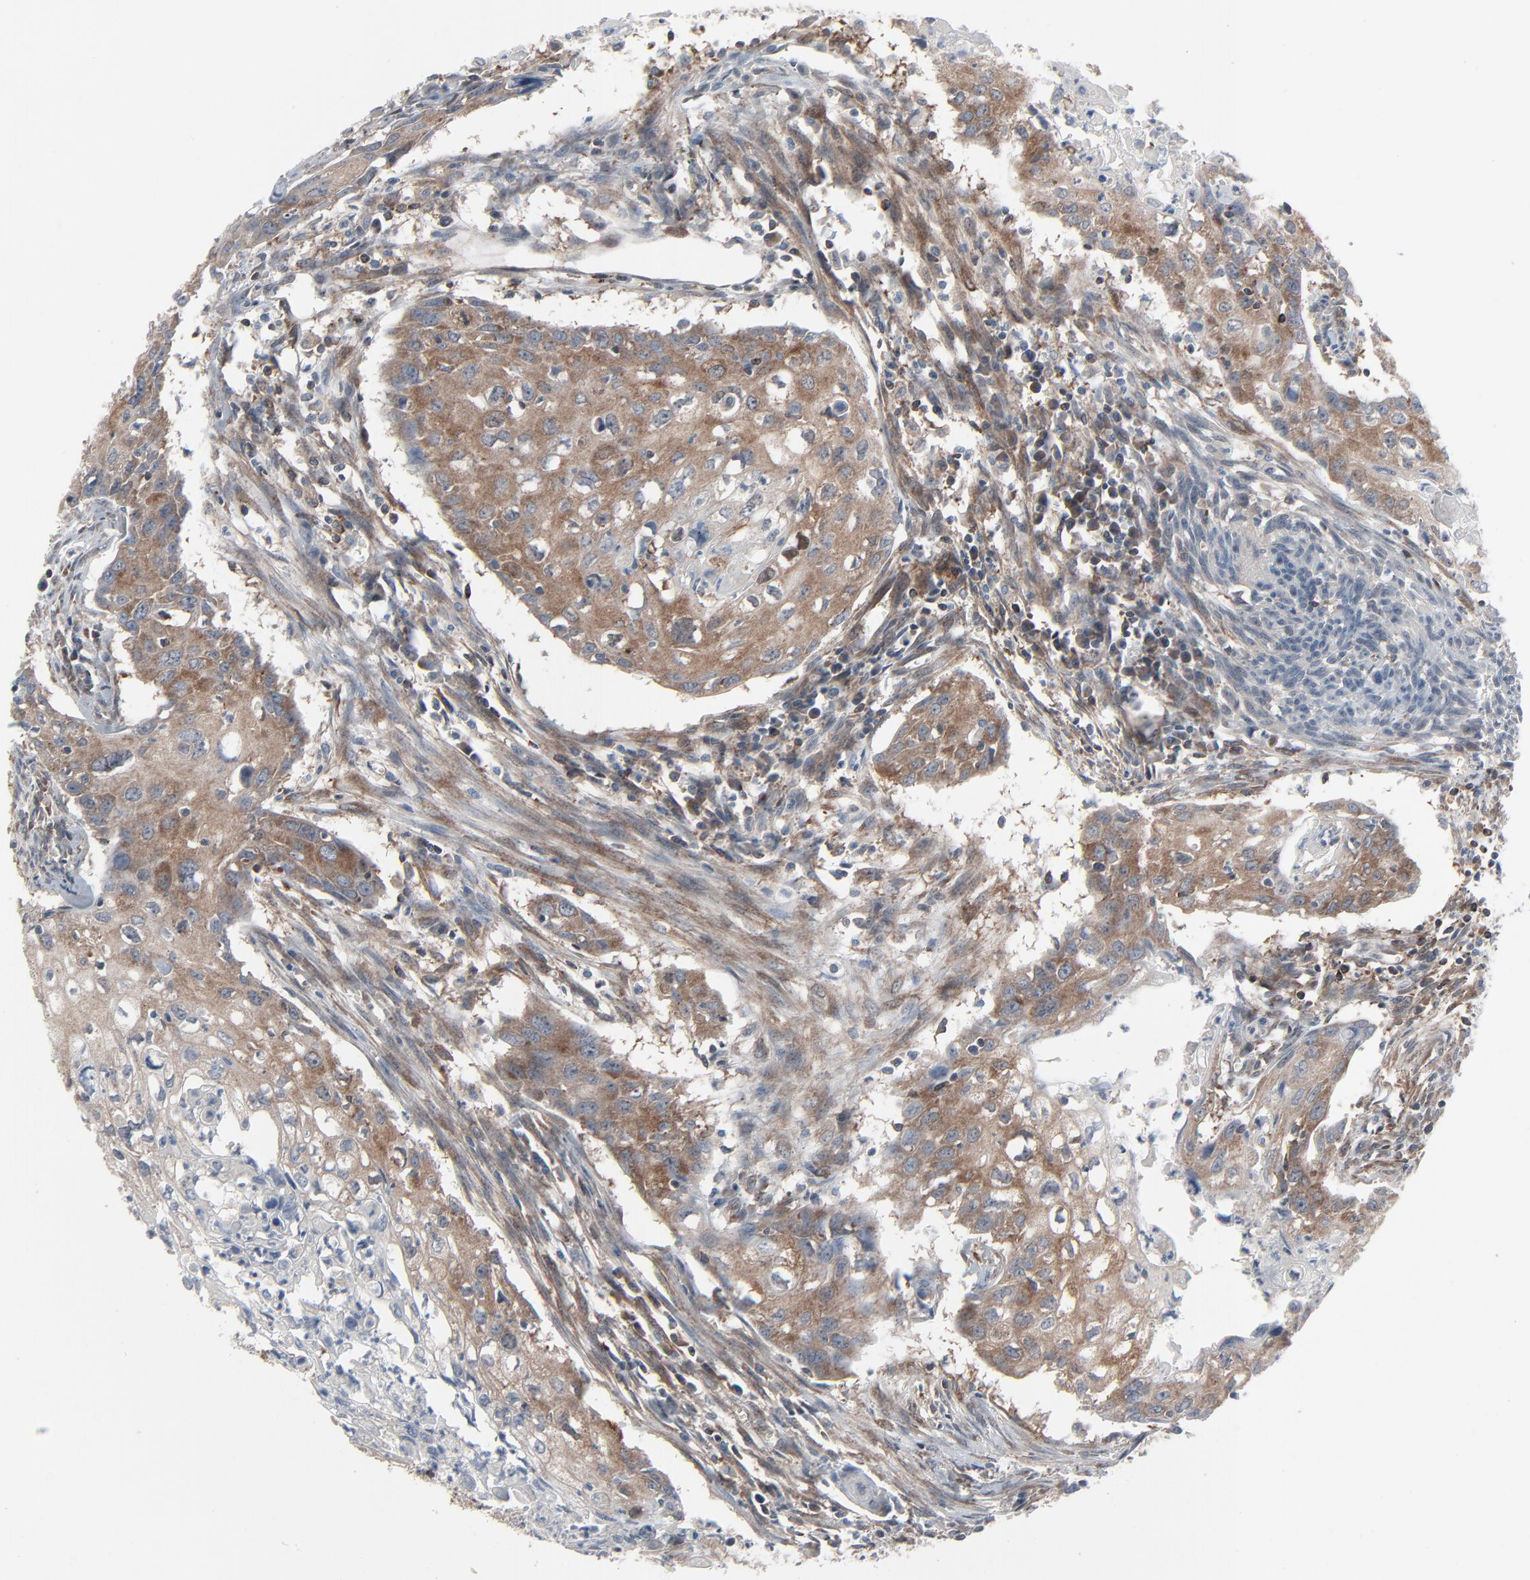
{"staining": {"intensity": "moderate", "quantity": ">75%", "location": "cytoplasmic/membranous"}, "tissue": "urothelial cancer", "cell_type": "Tumor cells", "image_type": "cancer", "snomed": [{"axis": "morphology", "description": "Urothelial carcinoma, High grade"}, {"axis": "topography", "description": "Urinary bladder"}], "caption": "A brown stain shows moderate cytoplasmic/membranous staining of a protein in urothelial cancer tumor cells.", "gene": "OPTN", "patient": {"sex": "male", "age": 54}}